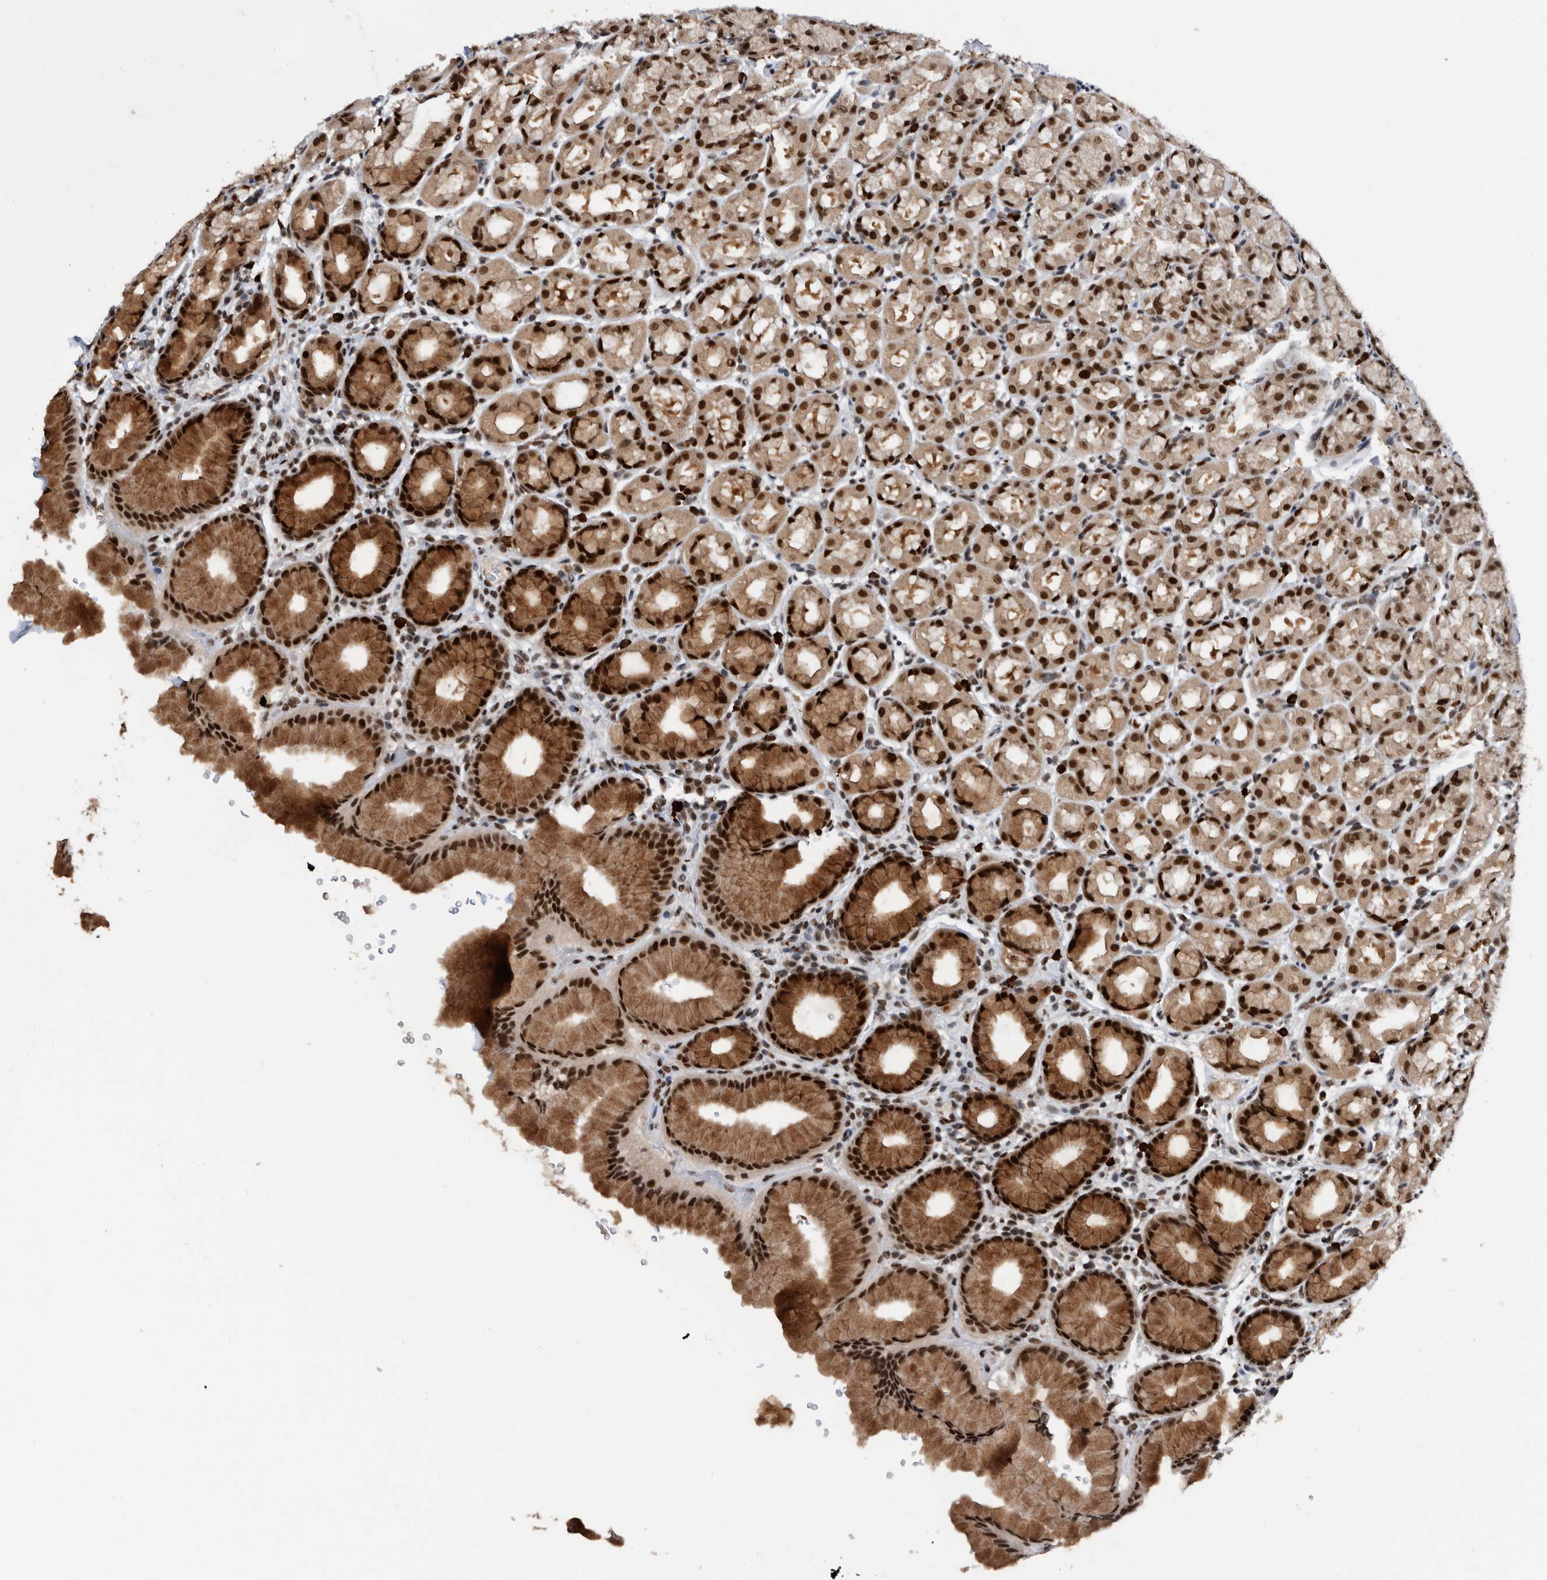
{"staining": {"intensity": "strong", "quantity": ">75%", "location": "cytoplasmic/membranous,nuclear"}, "tissue": "stomach", "cell_type": "Glandular cells", "image_type": "normal", "snomed": [{"axis": "morphology", "description": "Normal tissue, NOS"}, {"axis": "topography", "description": "Stomach"}], "caption": "High-magnification brightfield microscopy of normal stomach stained with DAB (brown) and counterstained with hematoxylin (blue). glandular cells exhibit strong cytoplasmic/membranous,nuclear expression is seen in approximately>75% of cells.", "gene": "ZNF260", "patient": {"sex": "male", "age": 42}}